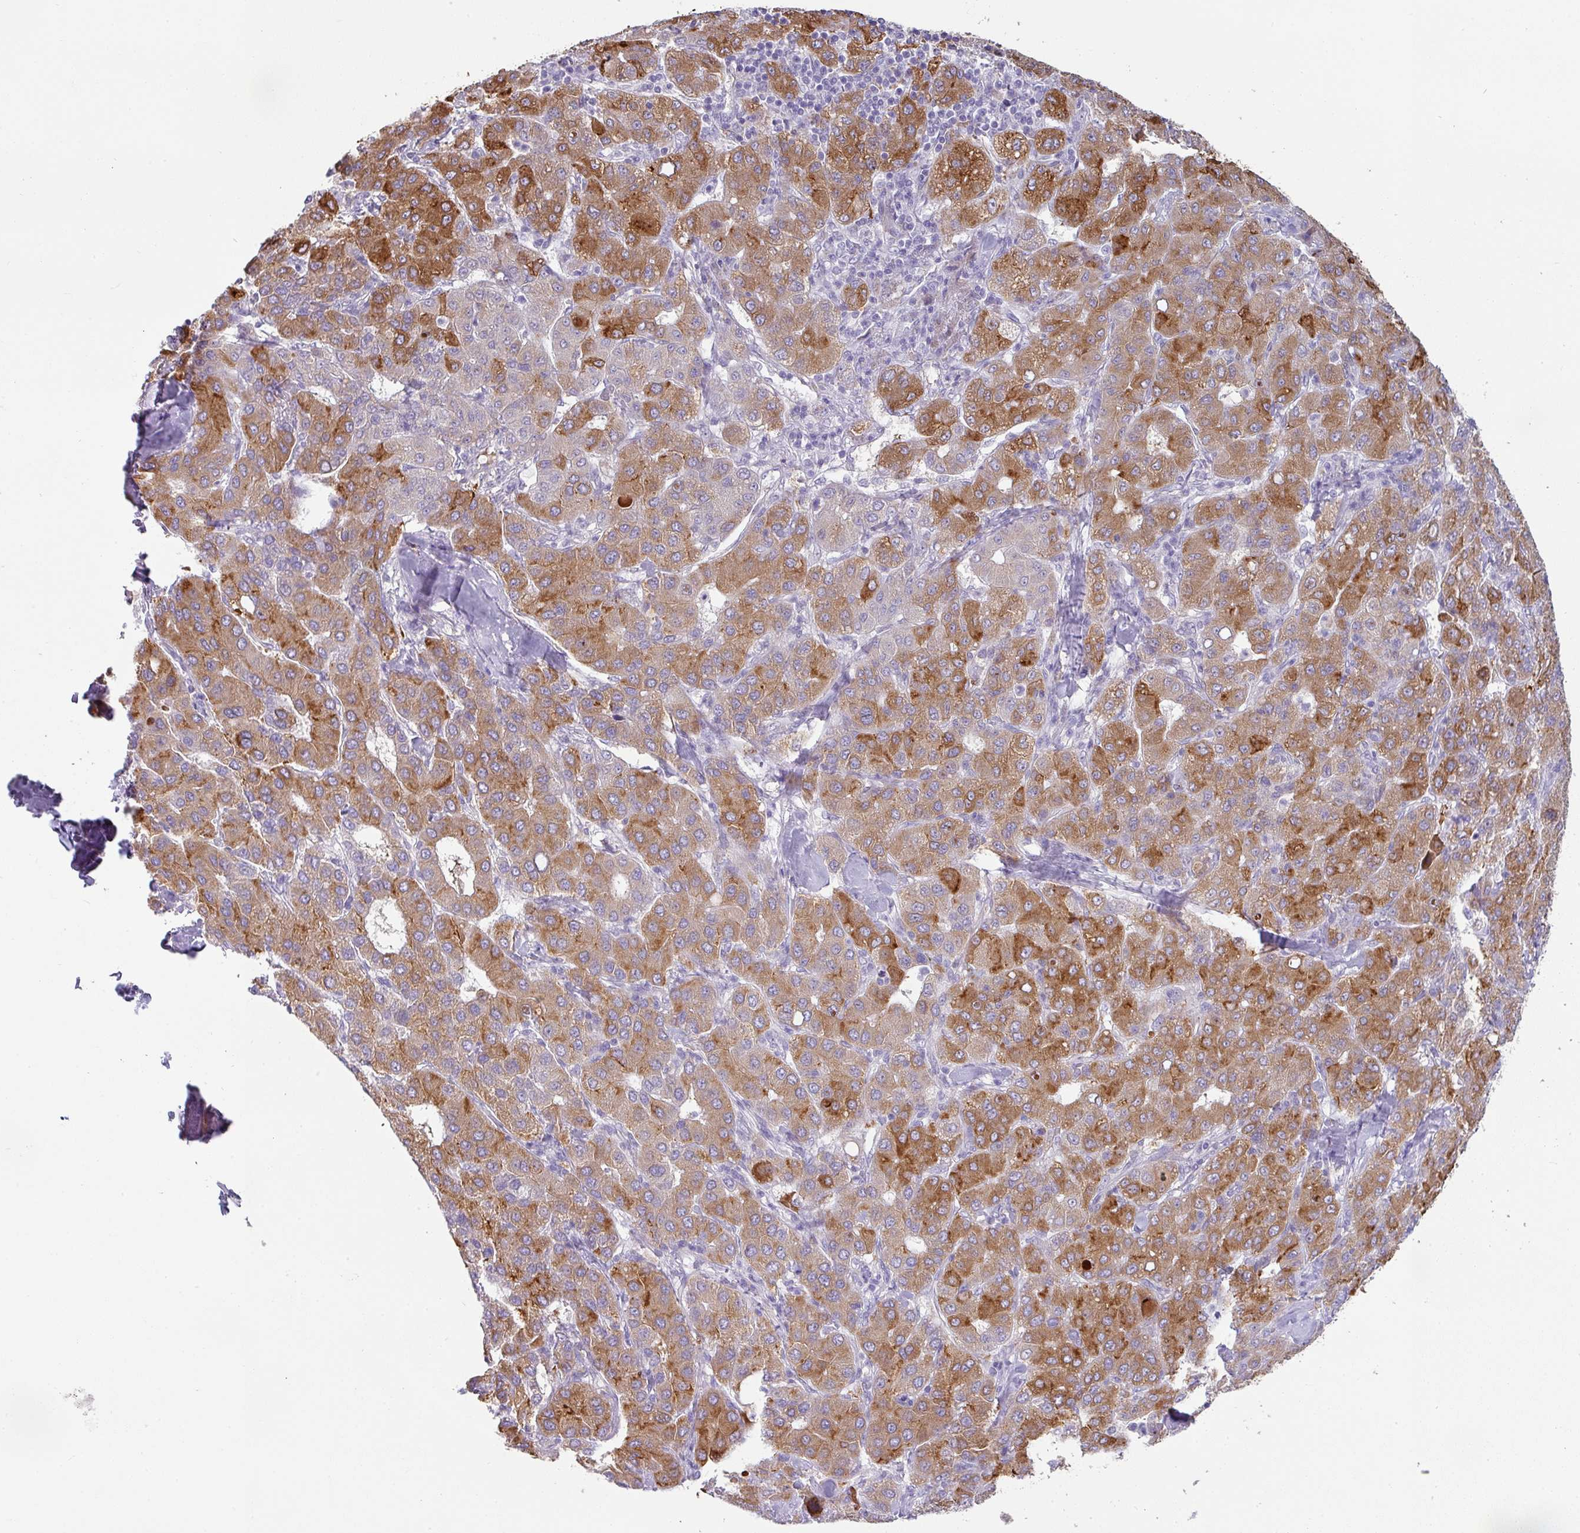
{"staining": {"intensity": "strong", "quantity": "25%-75%", "location": "cytoplasmic/membranous"}, "tissue": "liver cancer", "cell_type": "Tumor cells", "image_type": "cancer", "snomed": [{"axis": "morphology", "description": "Carcinoma, Hepatocellular, NOS"}, {"axis": "topography", "description": "Liver"}], "caption": "Immunohistochemistry photomicrograph of liver cancer stained for a protein (brown), which demonstrates high levels of strong cytoplasmic/membranous expression in approximately 25%-75% of tumor cells.", "gene": "FGF17", "patient": {"sex": "male", "age": 65}}